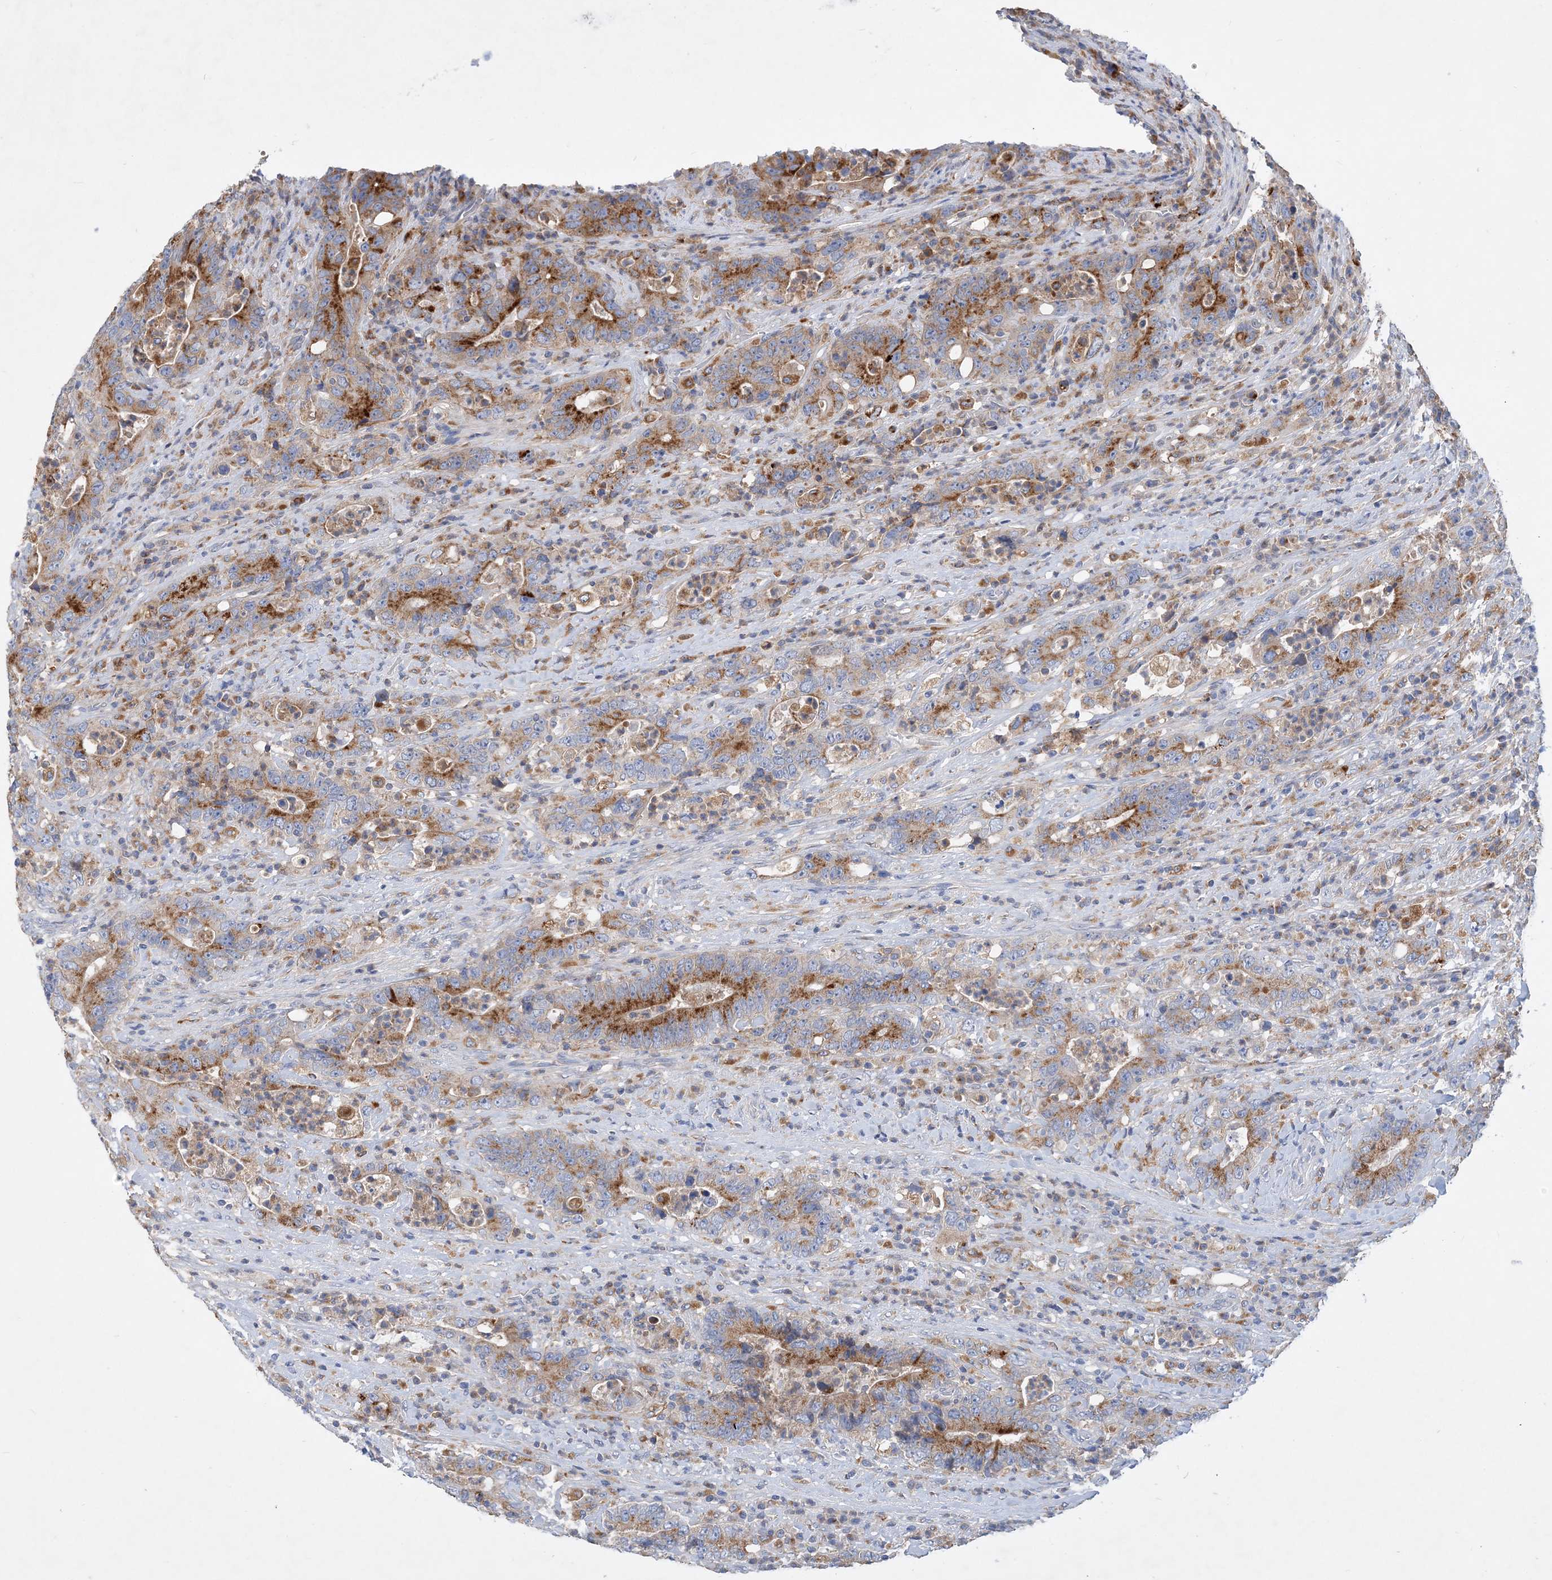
{"staining": {"intensity": "moderate", "quantity": ">75%", "location": "cytoplasmic/membranous"}, "tissue": "colorectal cancer", "cell_type": "Tumor cells", "image_type": "cancer", "snomed": [{"axis": "morphology", "description": "Adenocarcinoma, NOS"}, {"axis": "topography", "description": "Colon"}], "caption": "Immunohistochemical staining of adenocarcinoma (colorectal) exhibits medium levels of moderate cytoplasmic/membranous staining in about >75% of tumor cells.", "gene": "GRINA", "patient": {"sex": "female", "age": 75}}